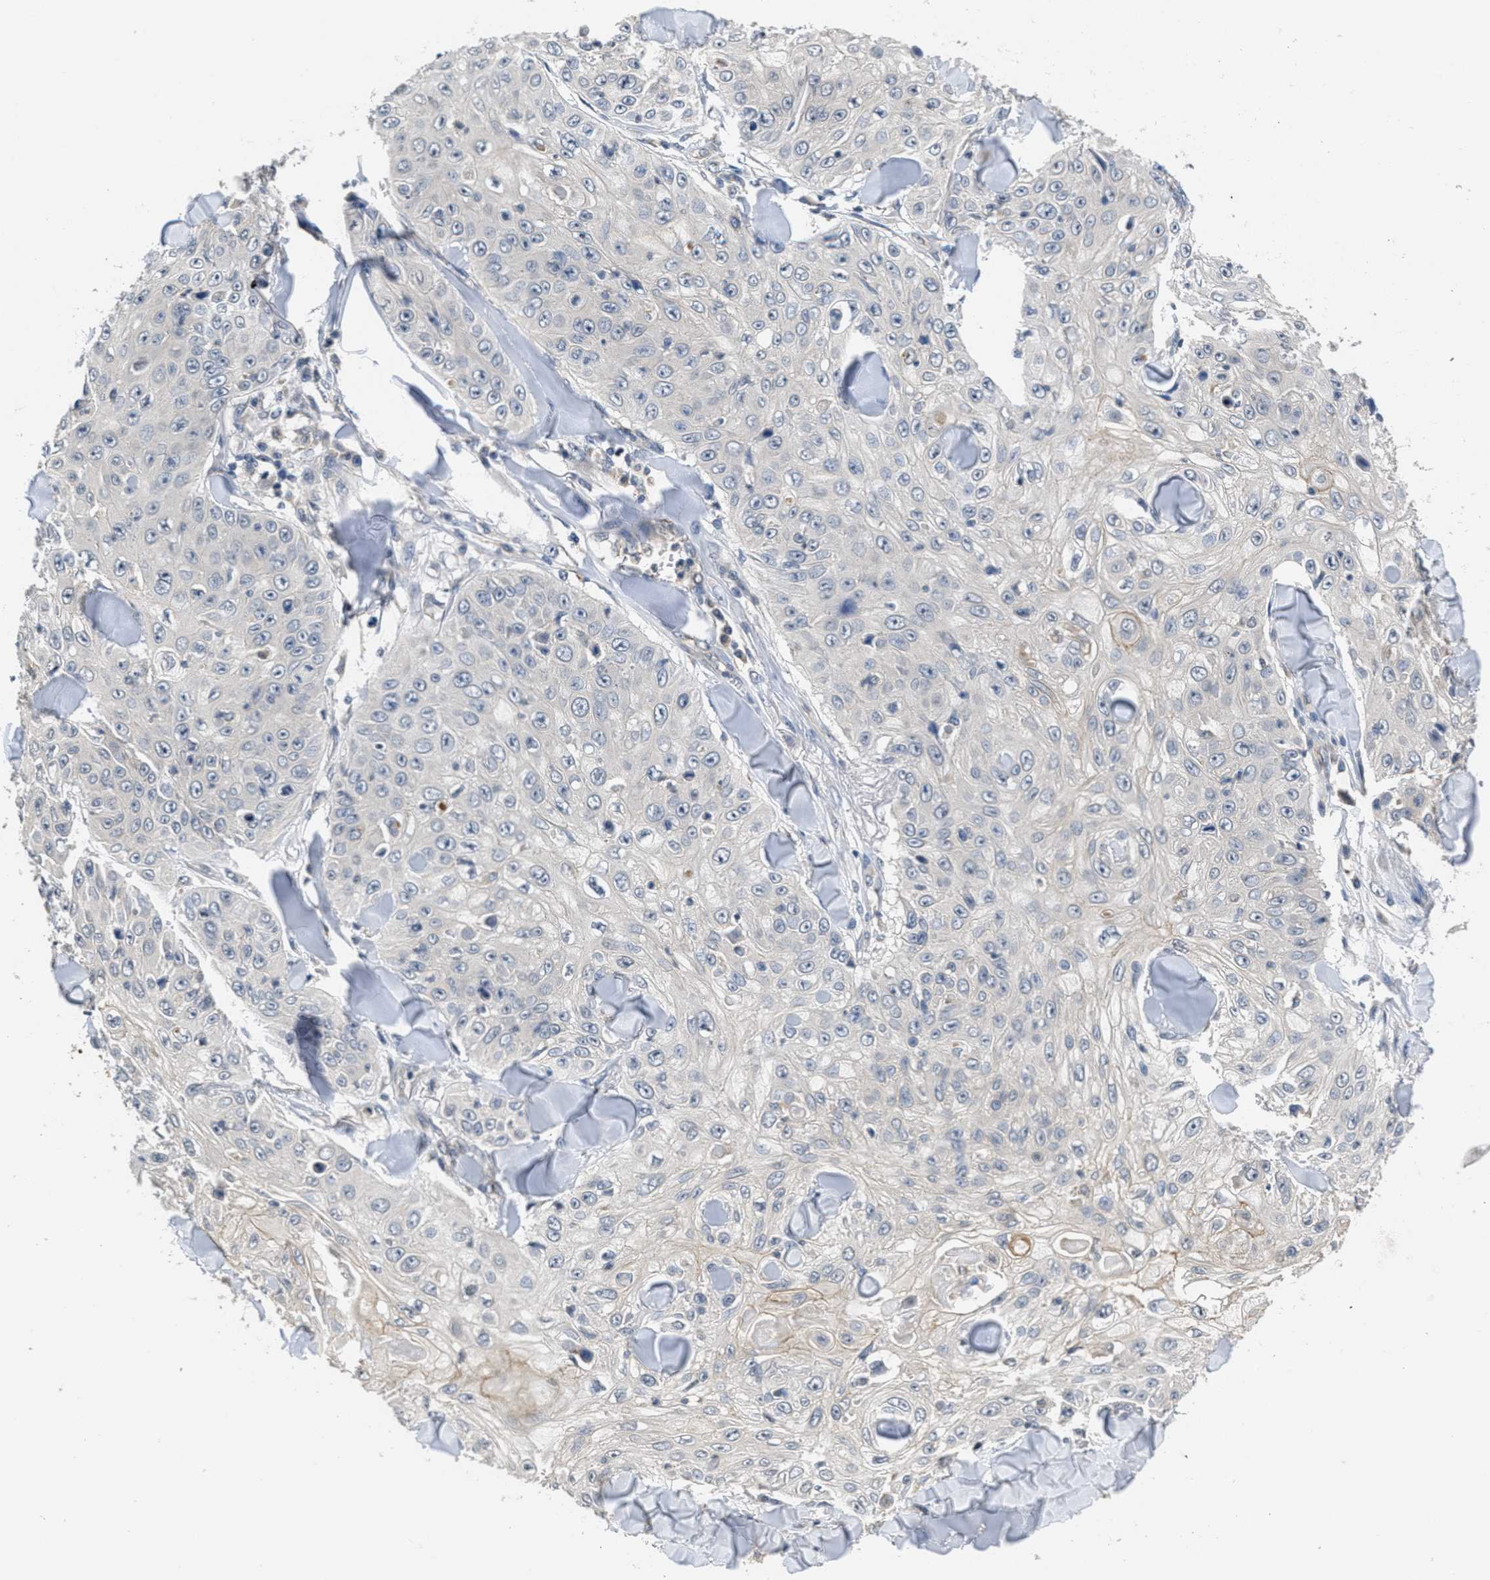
{"staining": {"intensity": "negative", "quantity": "none", "location": "none"}, "tissue": "skin cancer", "cell_type": "Tumor cells", "image_type": "cancer", "snomed": [{"axis": "morphology", "description": "Squamous cell carcinoma, NOS"}, {"axis": "topography", "description": "Skin"}], "caption": "This is an immunohistochemistry (IHC) image of human skin cancer. There is no staining in tumor cells.", "gene": "ANGPT1", "patient": {"sex": "male", "age": 86}}